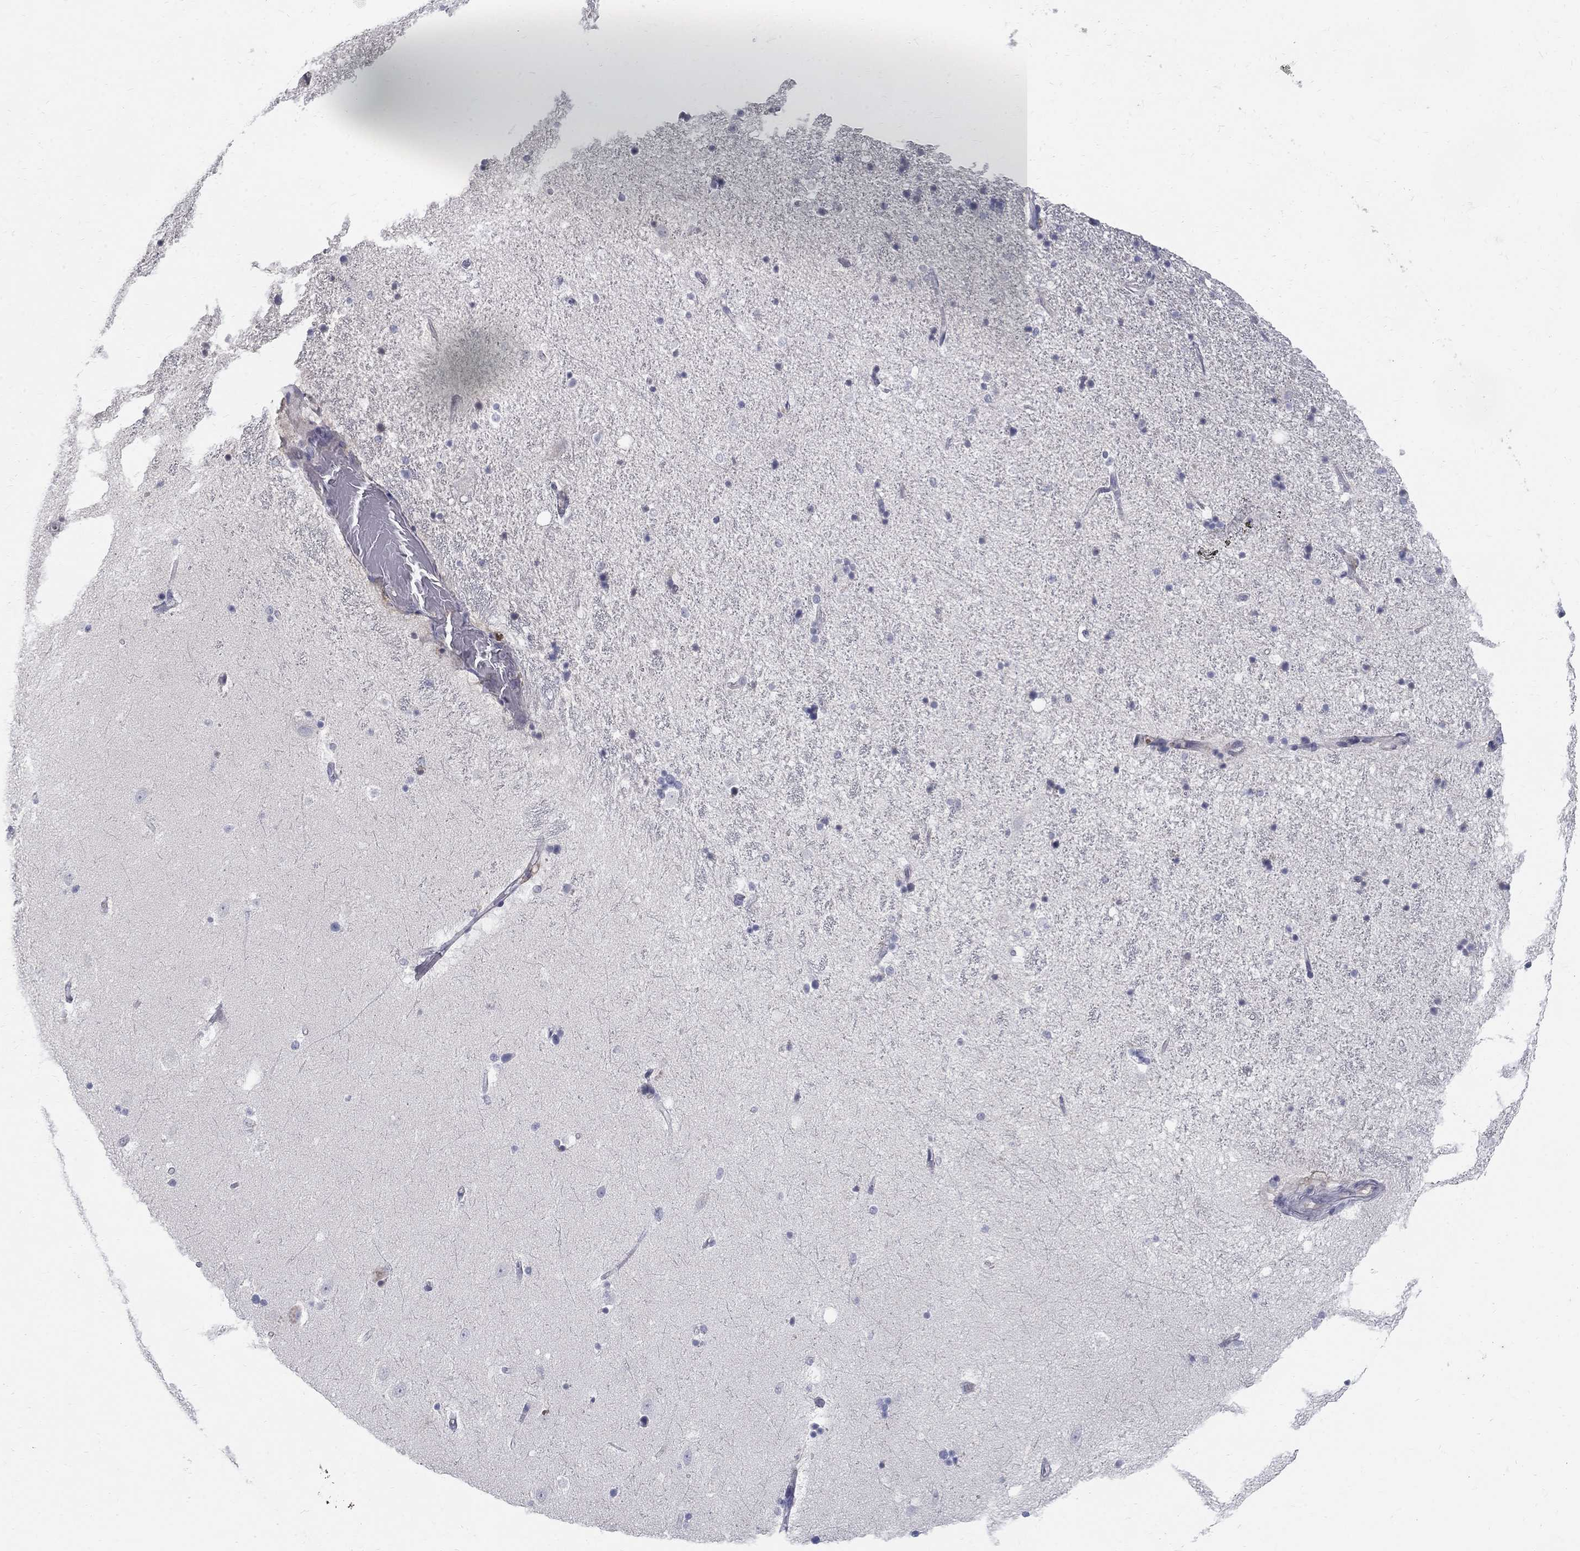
{"staining": {"intensity": "negative", "quantity": "none", "location": "none"}, "tissue": "hippocampus", "cell_type": "Glial cells", "image_type": "normal", "snomed": [{"axis": "morphology", "description": "Normal tissue, NOS"}, {"axis": "topography", "description": "Hippocampus"}], "caption": "An immunohistochemistry histopathology image of normal hippocampus is shown. There is no staining in glial cells of hippocampus.", "gene": "PANK3", "patient": {"sex": "male", "age": 49}}